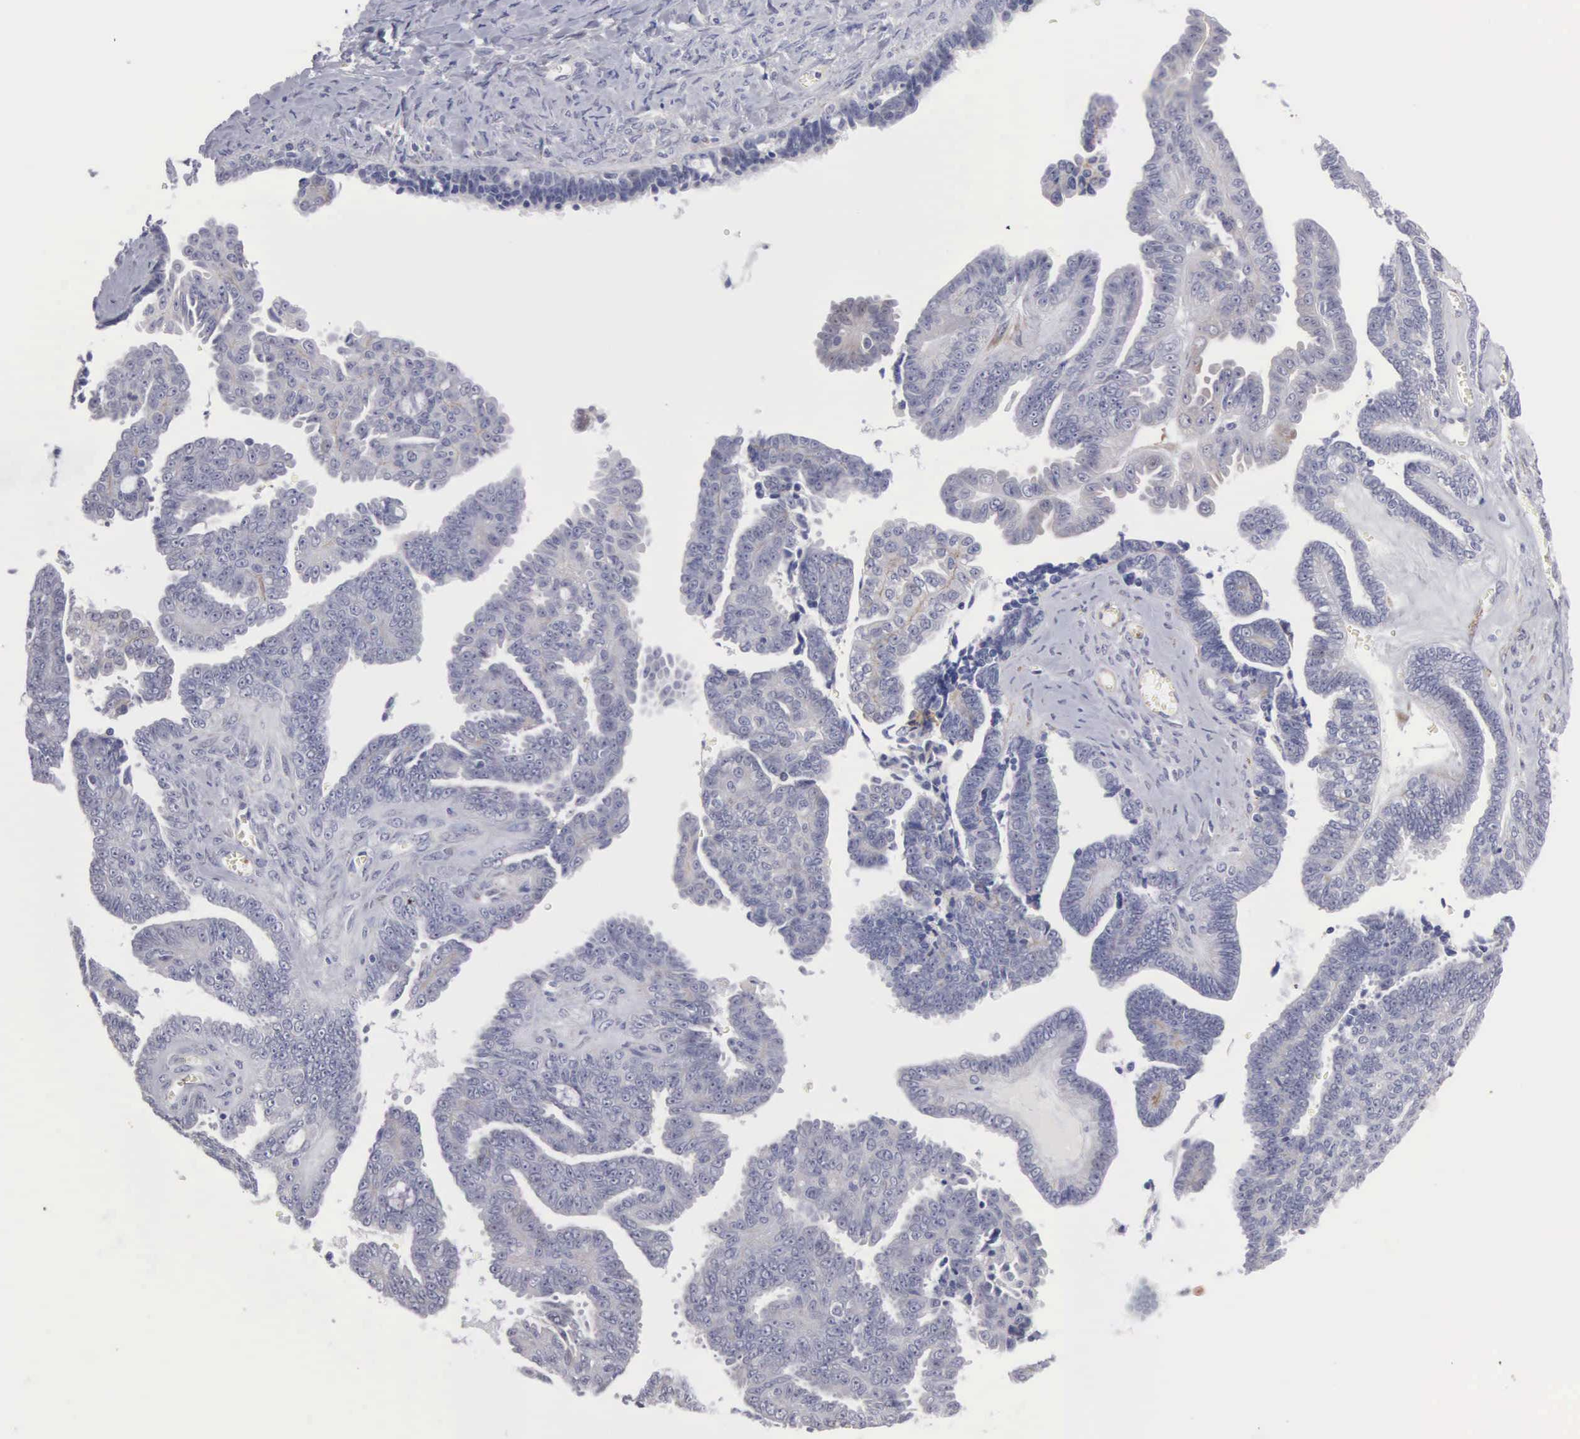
{"staining": {"intensity": "negative", "quantity": "none", "location": "none"}, "tissue": "ovarian cancer", "cell_type": "Tumor cells", "image_type": "cancer", "snomed": [{"axis": "morphology", "description": "Cystadenocarcinoma, serous, NOS"}, {"axis": "topography", "description": "Ovary"}], "caption": "There is no significant staining in tumor cells of ovarian serous cystadenocarcinoma.", "gene": "ELFN2", "patient": {"sex": "female", "age": 71}}